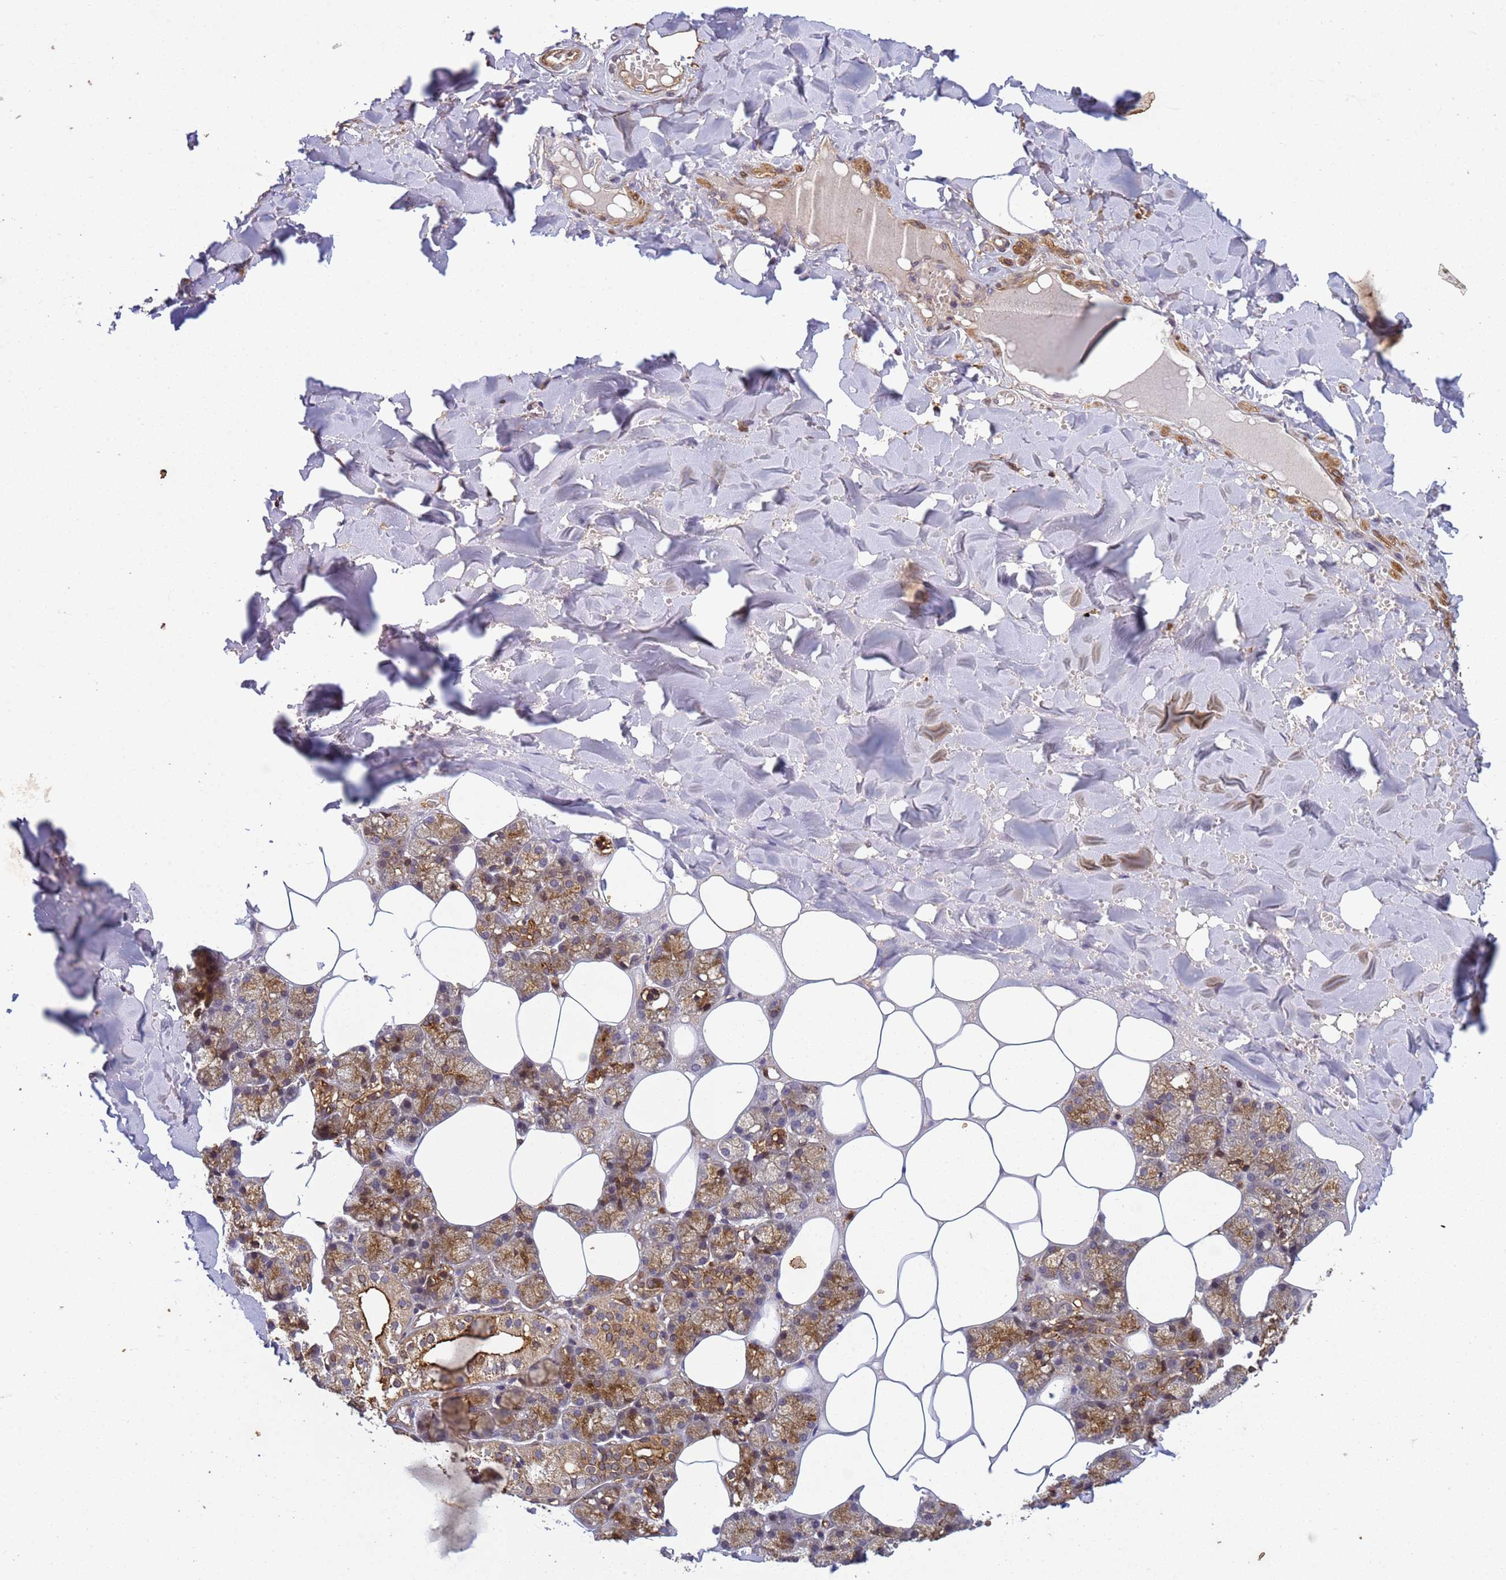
{"staining": {"intensity": "strong", "quantity": ">75%", "location": "cytoplasmic/membranous"}, "tissue": "salivary gland", "cell_type": "Glandular cells", "image_type": "normal", "snomed": [{"axis": "morphology", "description": "Normal tissue, NOS"}, {"axis": "topography", "description": "Salivary gland"}], "caption": "Immunohistochemistry (IHC) histopathology image of normal salivary gland: salivary gland stained using immunohistochemistry demonstrates high levels of strong protein expression localized specifically in the cytoplasmic/membranous of glandular cells, appearing as a cytoplasmic/membranous brown color.", "gene": "C8orf34", "patient": {"sex": "male", "age": 62}}